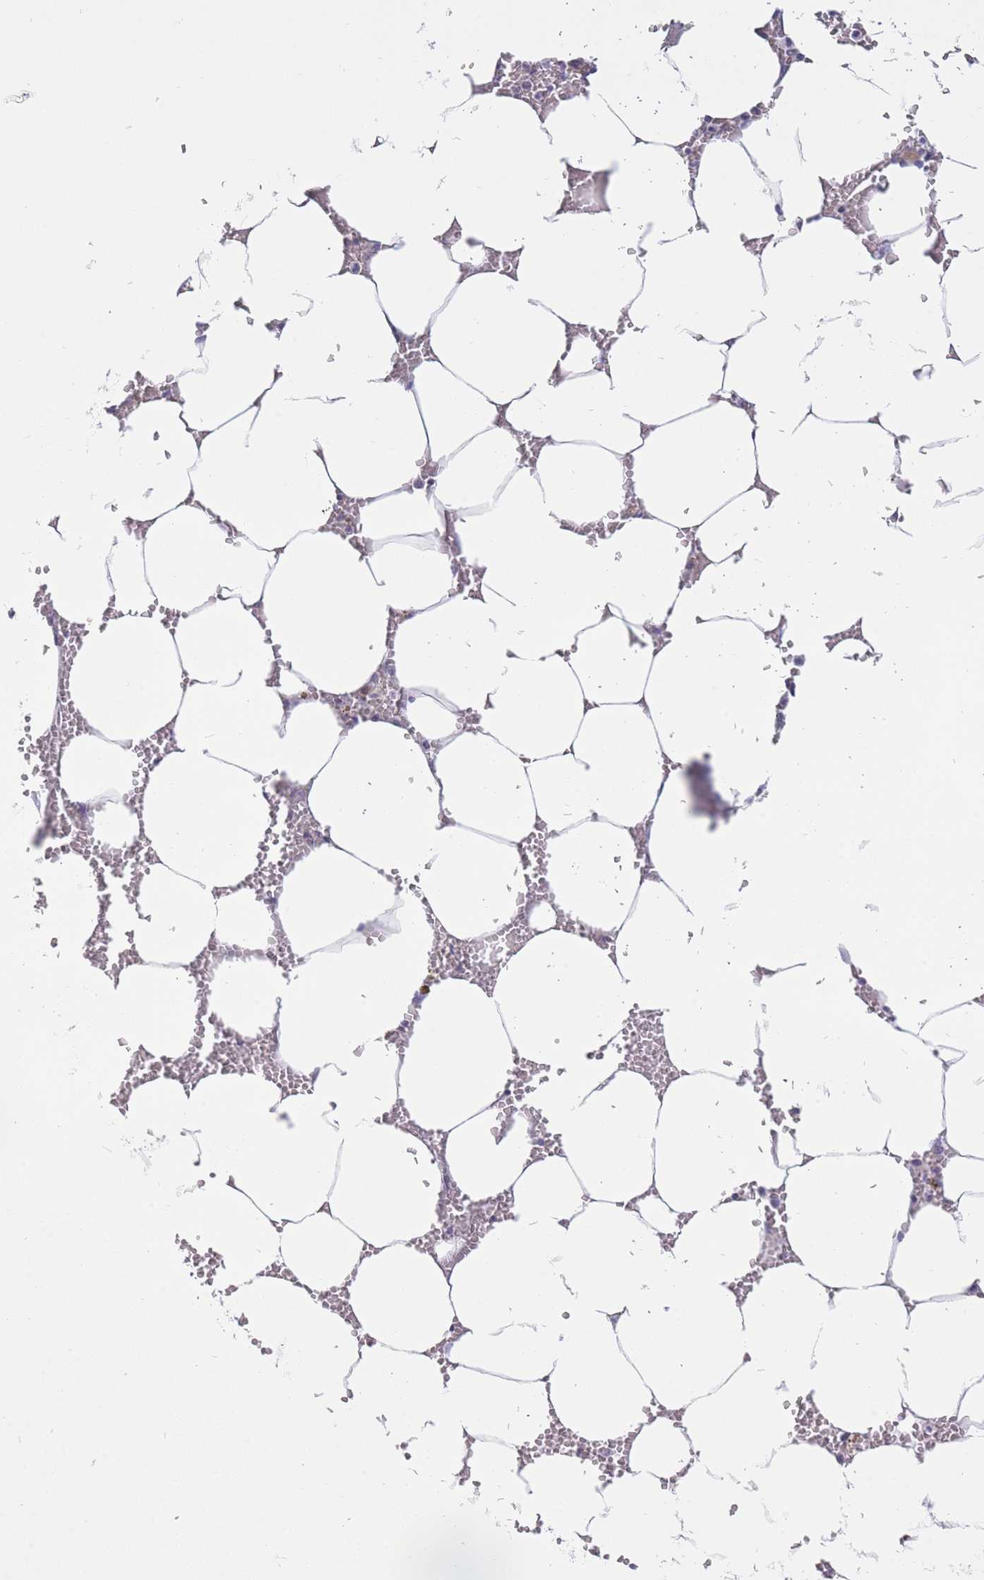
{"staining": {"intensity": "negative", "quantity": "none", "location": "none"}, "tissue": "bone marrow", "cell_type": "Hematopoietic cells", "image_type": "normal", "snomed": [{"axis": "morphology", "description": "Normal tissue, NOS"}, {"axis": "topography", "description": "Bone marrow"}], "caption": "This is an immunohistochemistry photomicrograph of unremarkable bone marrow. There is no positivity in hematopoietic cells.", "gene": "ZBTB24", "patient": {"sex": "male", "age": 70}}